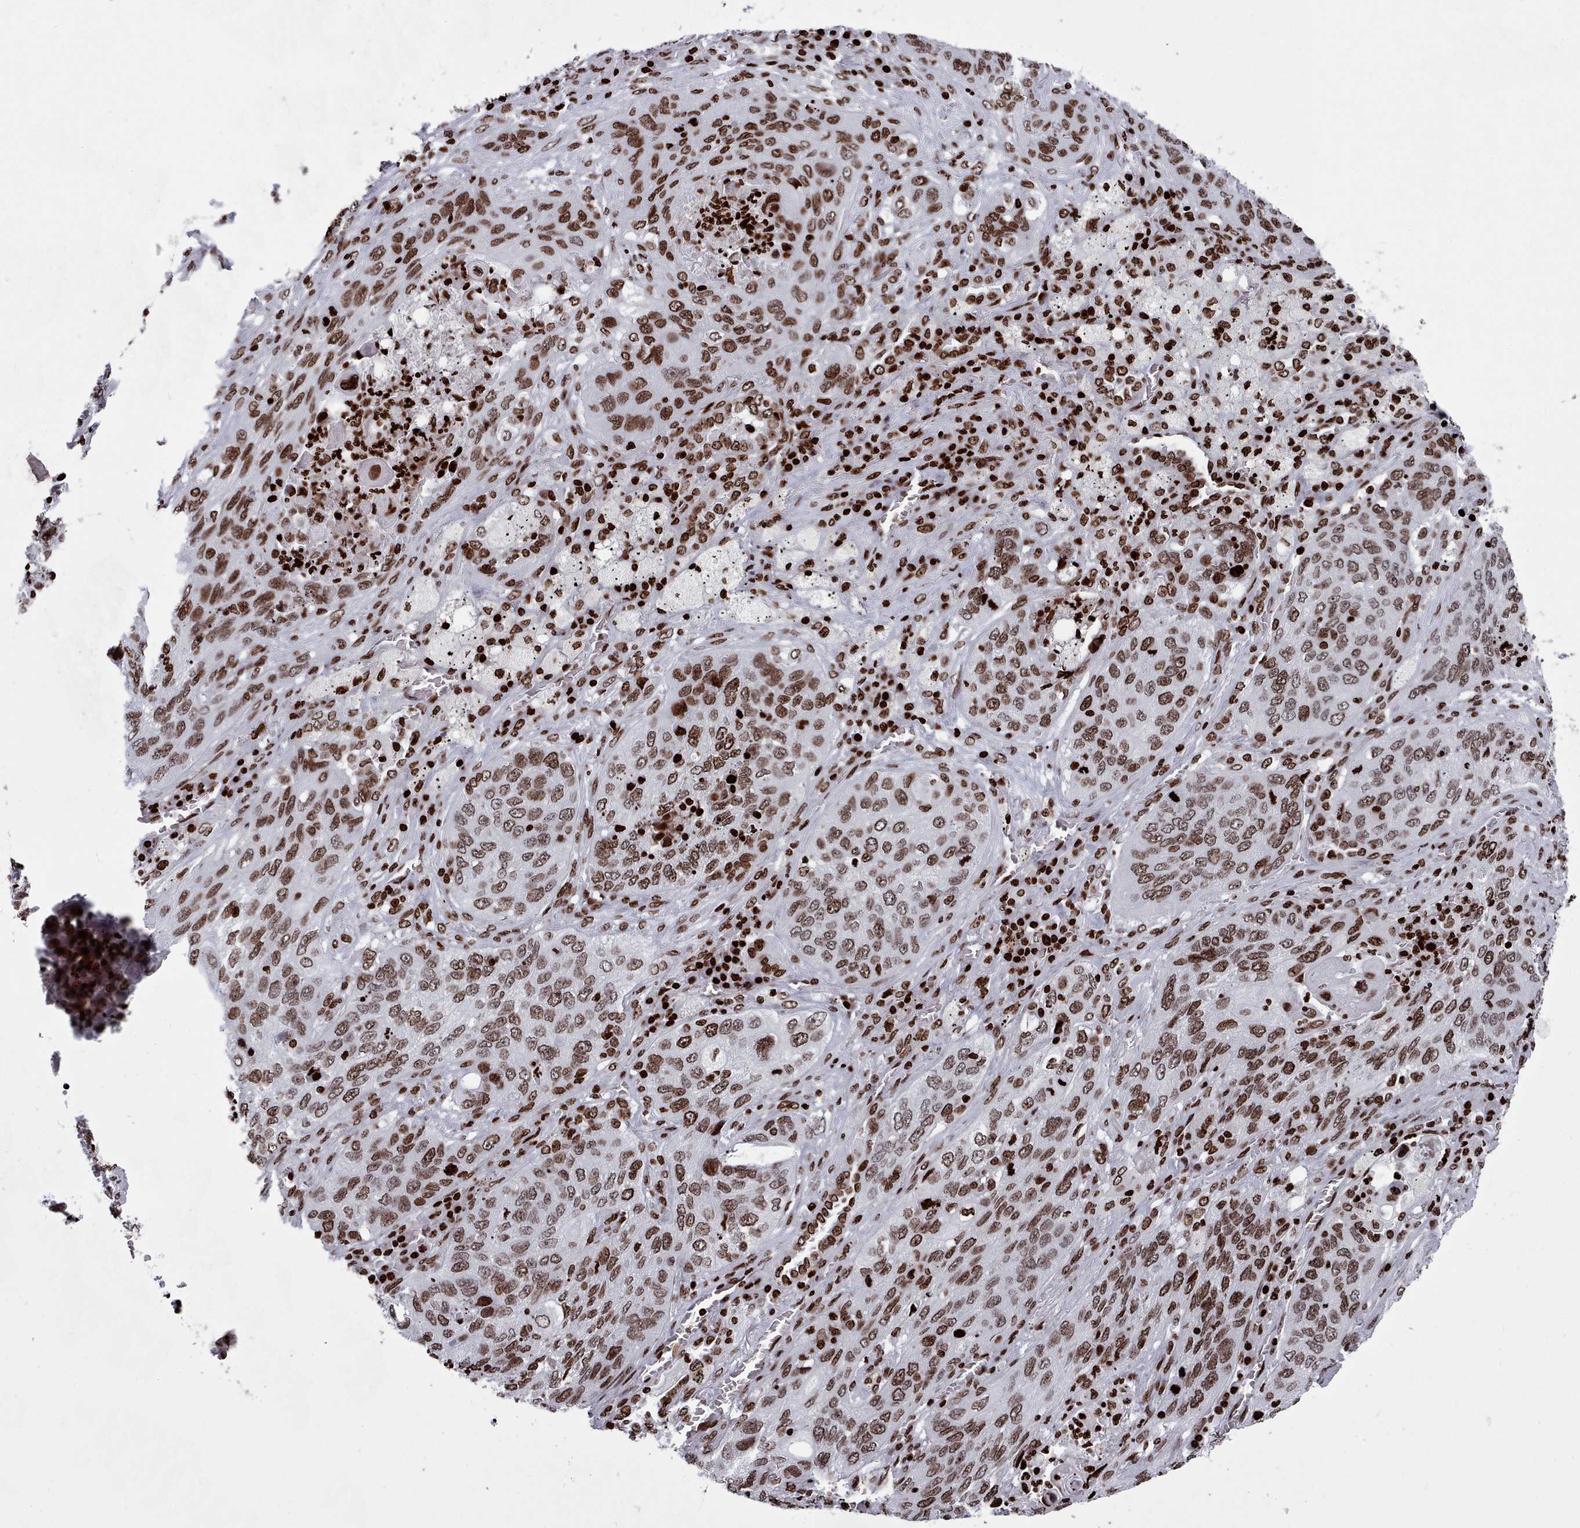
{"staining": {"intensity": "moderate", "quantity": ">75%", "location": "nuclear"}, "tissue": "lung cancer", "cell_type": "Tumor cells", "image_type": "cancer", "snomed": [{"axis": "morphology", "description": "Squamous cell carcinoma, NOS"}, {"axis": "topography", "description": "Lung"}], "caption": "Protein expression analysis of squamous cell carcinoma (lung) exhibits moderate nuclear positivity in approximately >75% of tumor cells.", "gene": "PCDHB12", "patient": {"sex": "female", "age": 63}}